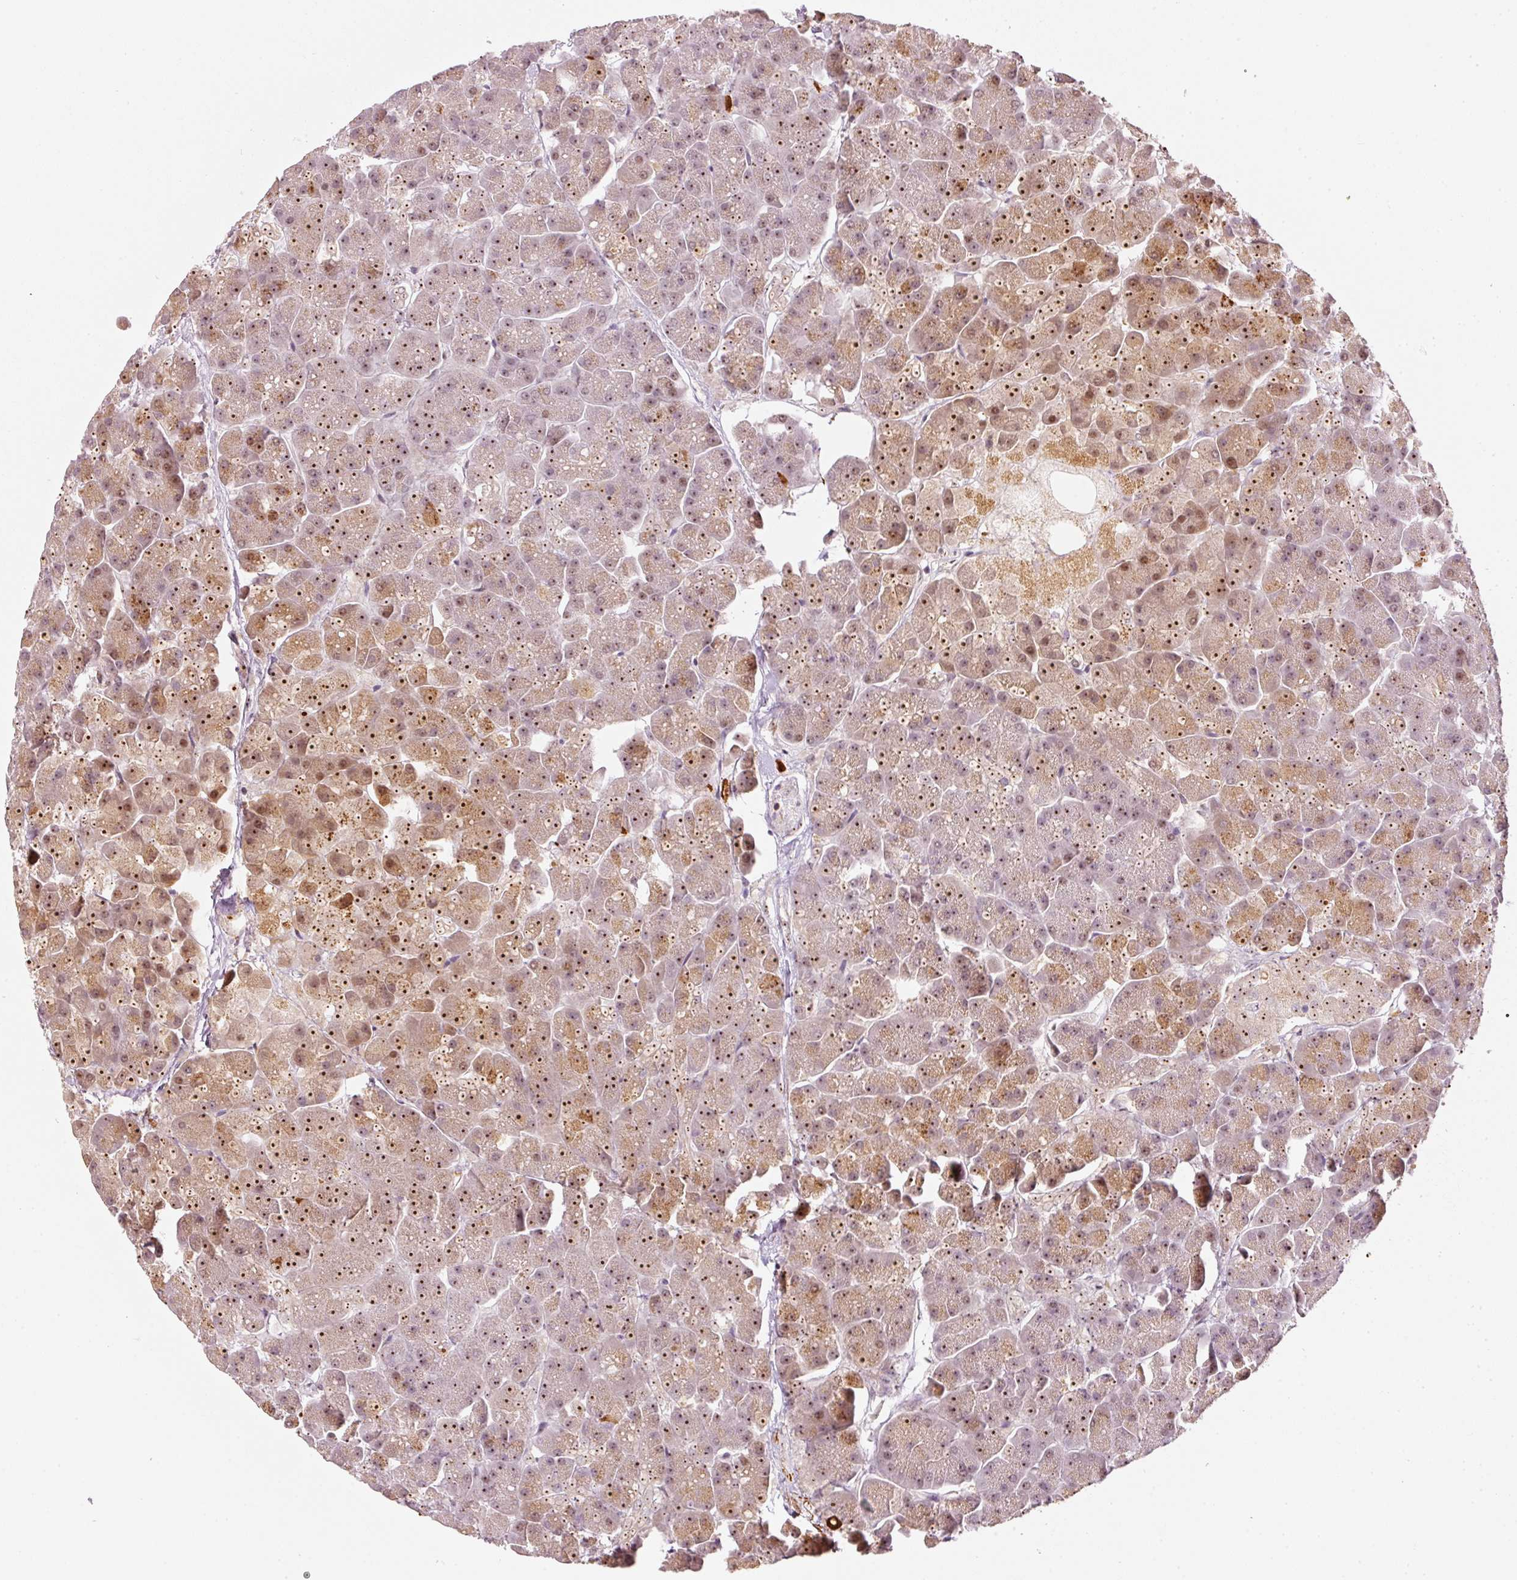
{"staining": {"intensity": "moderate", "quantity": ">75%", "location": "nuclear"}, "tissue": "pancreas", "cell_type": "Exocrine glandular cells", "image_type": "normal", "snomed": [{"axis": "morphology", "description": "Normal tissue, NOS"}, {"axis": "topography", "description": "Pancreas"}, {"axis": "topography", "description": "Peripheral nerve tissue"}], "caption": "Pancreas stained for a protein demonstrates moderate nuclear positivity in exocrine glandular cells. (brown staining indicates protein expression, while blue staining denotes nuclei).", "gene": "MXRA8", "patient": {"sex": "male", "age": 54}}